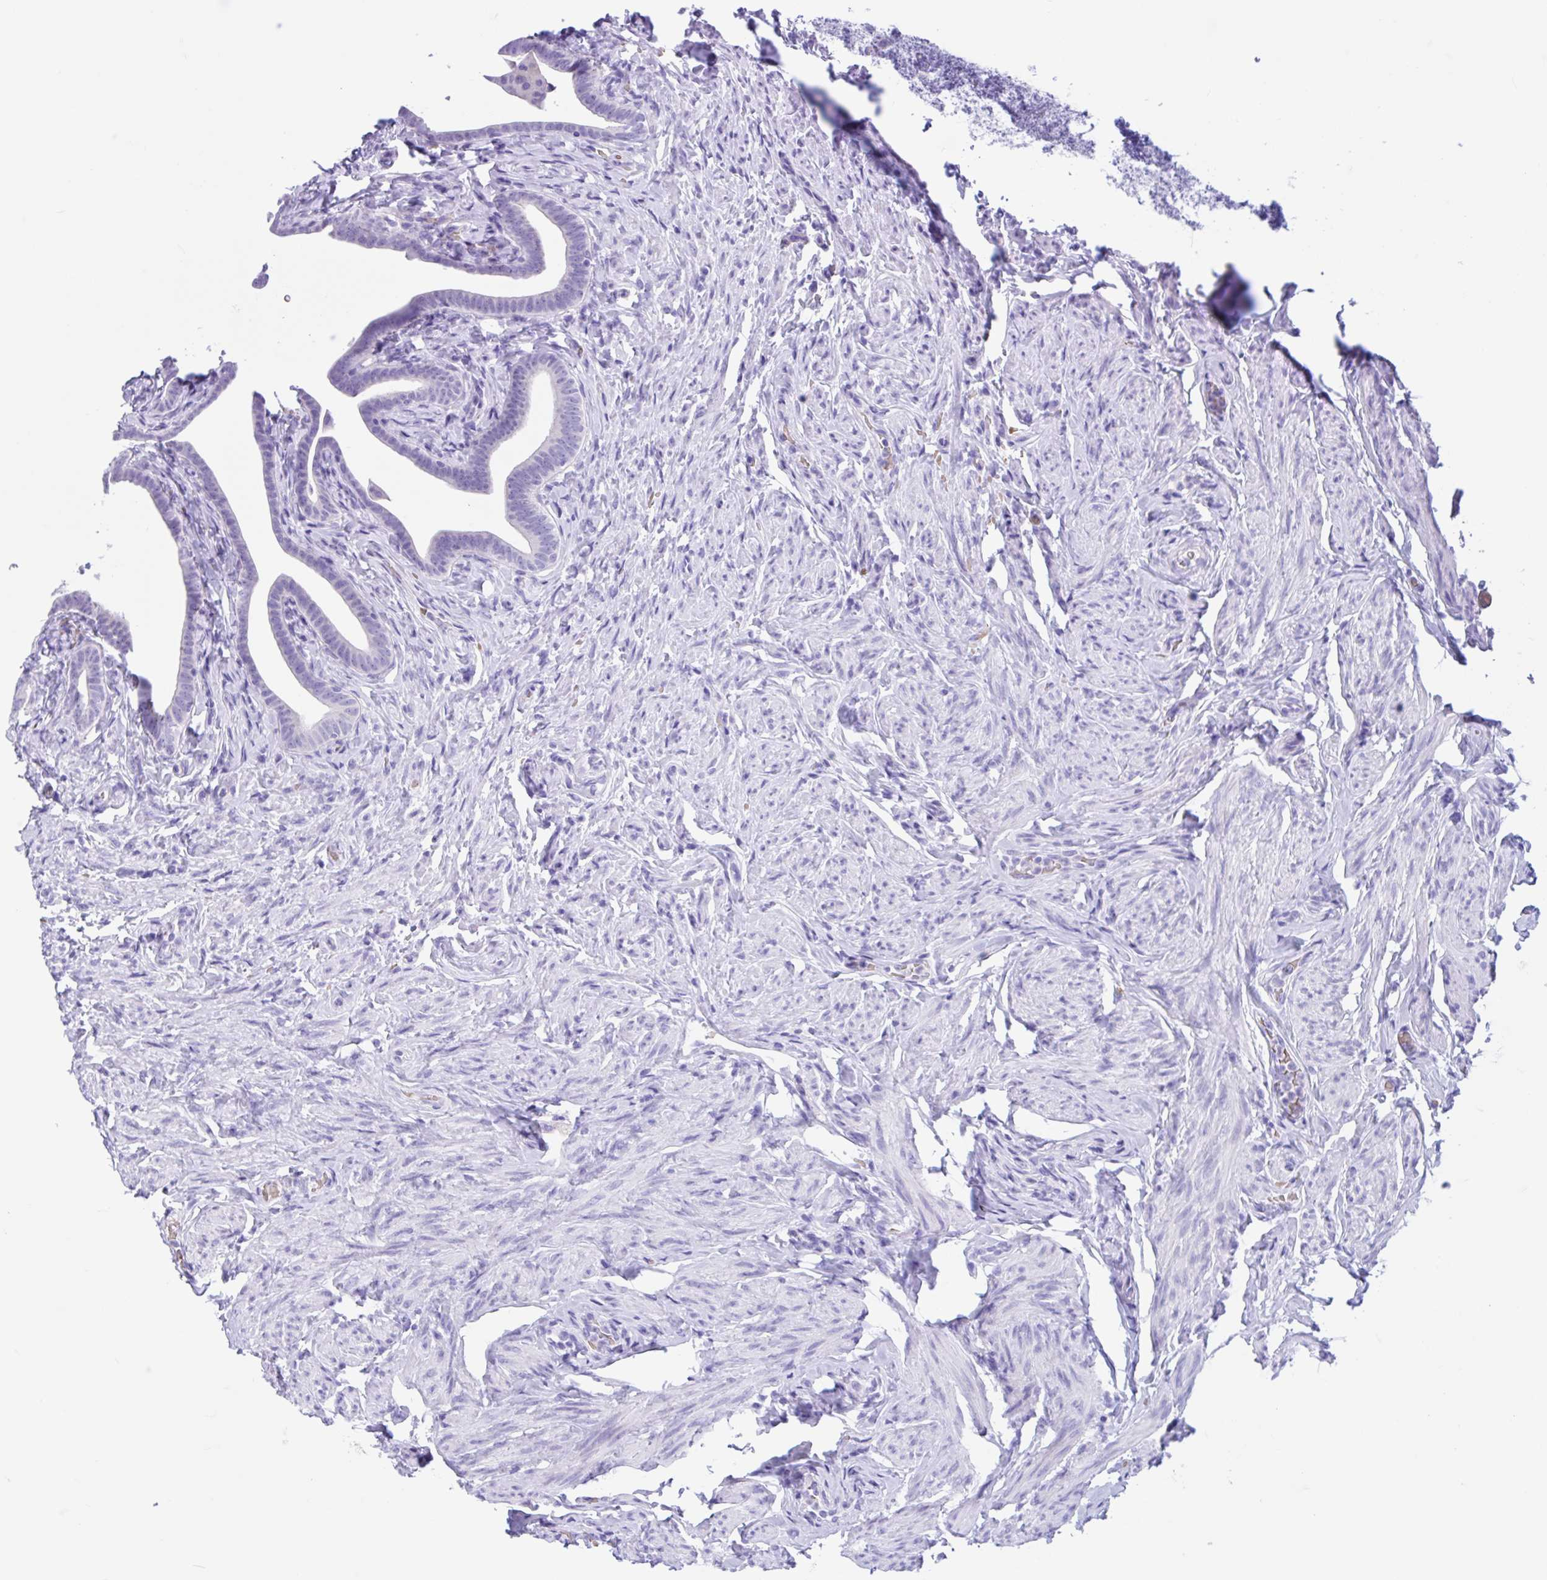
{"staining": {"intensity": "negative", "quantity": "none", "location": "none"}, "tissue": "fallopian tube", "cell_type": "Glandular cells", "image_type": "normal", "snomed": [{"axis": "morphology", "description": "Normal tissue, NOS"}, {"axis": "topography", "description": "Fallopian tube"}], "caption": "This is an immunohistochemistry image of normal human fallopian tube. There is no staining in glandular cells.", "gene": "TMEM79", "patient": {"sex": "female", "age": 69}}